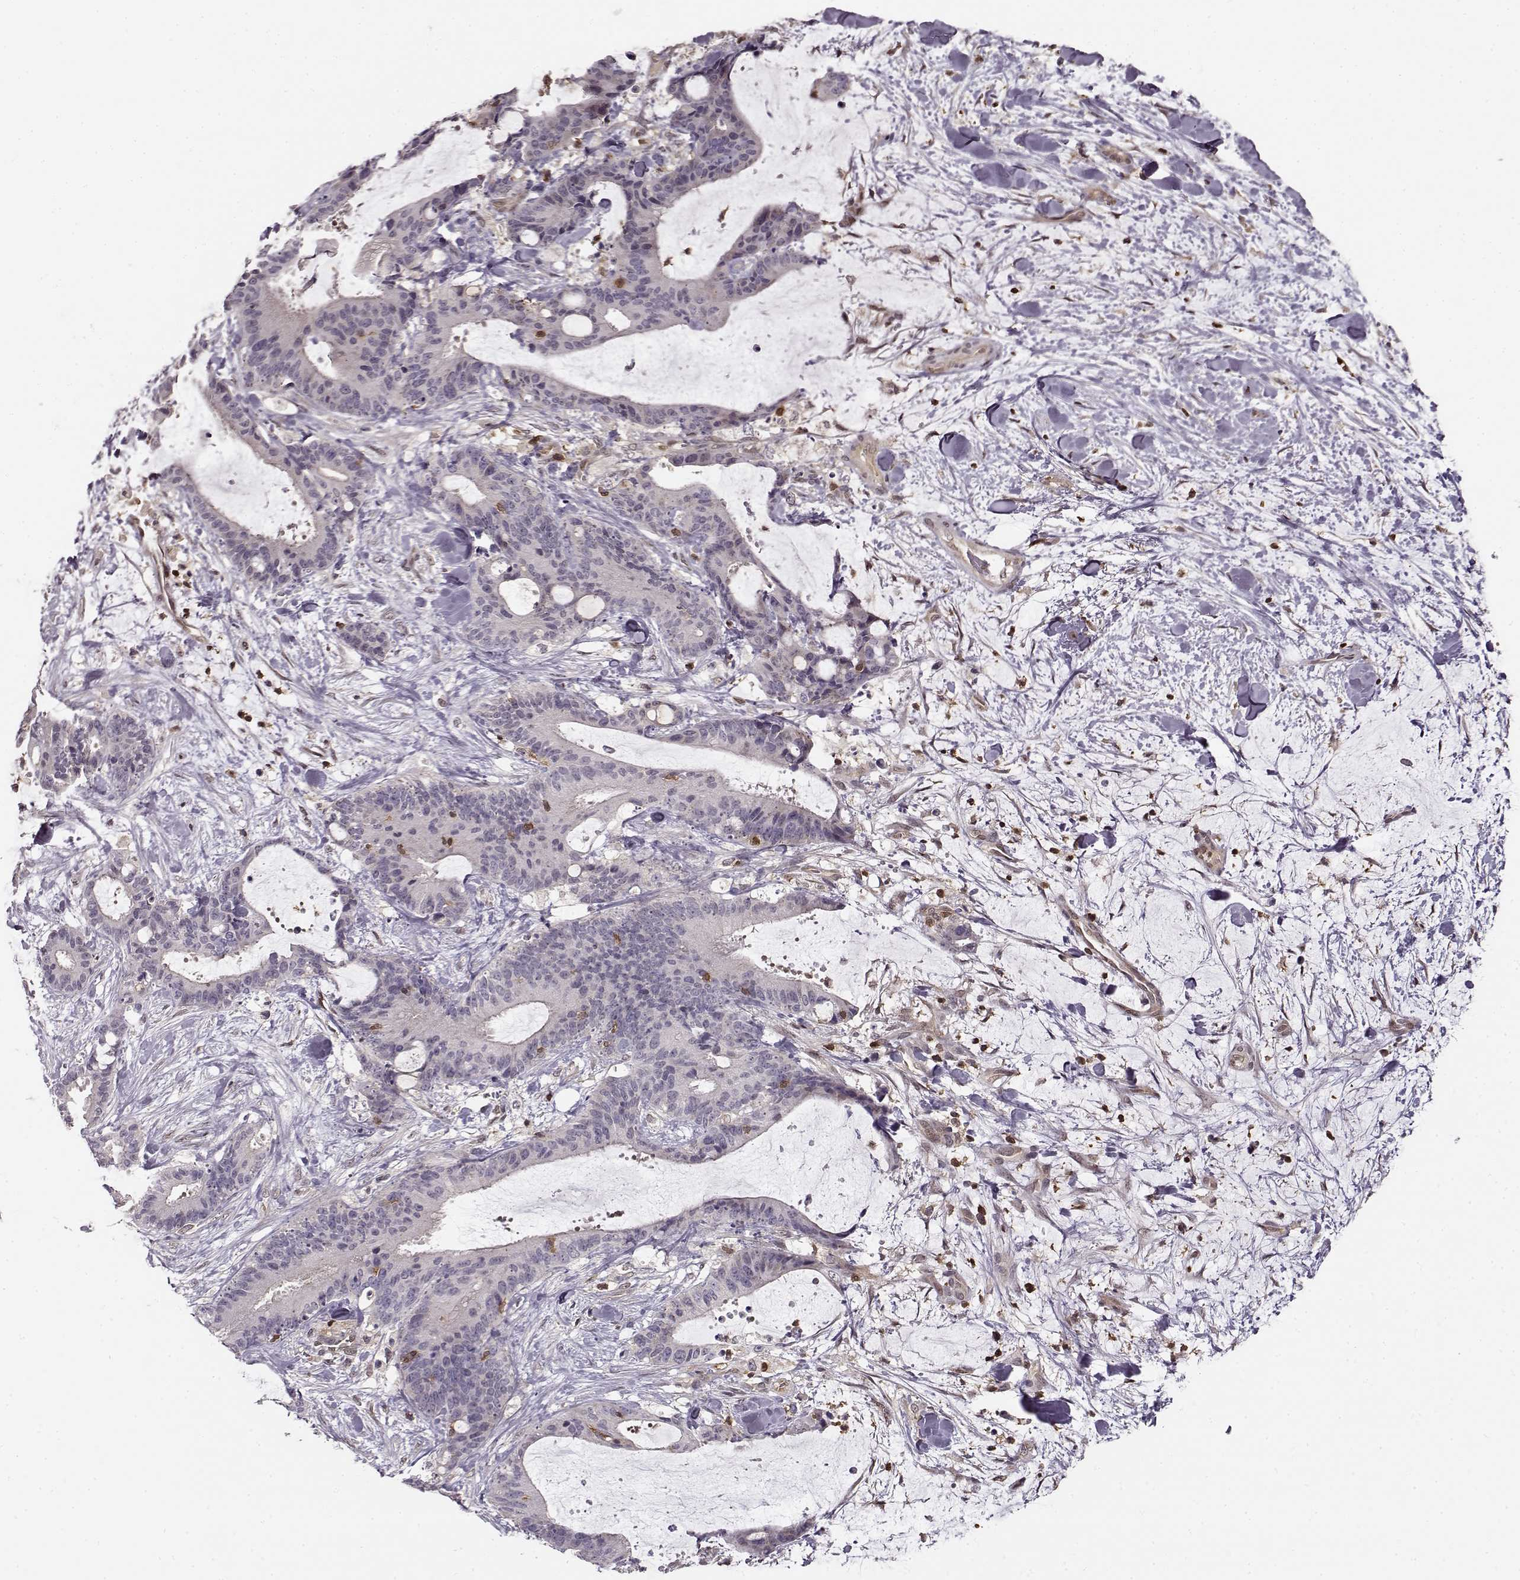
{"staining": {"intensity": "negative", "quantity": "none", "location": "none"}, "tissue": "liver cancer", "cell_type": "Tumor cells", "image_type": "cancer", "snomed": [{"axis": "morphology", "description": "Cholangiocarcinoma"}, {"axis": "topography", "description": "Liver"}], "caption": "Tumor cells show no significant protein positivity in liver cholangiocarcinoma.", "gene": "MFSD1", "patient": {"sex": "female", "age": 73}}